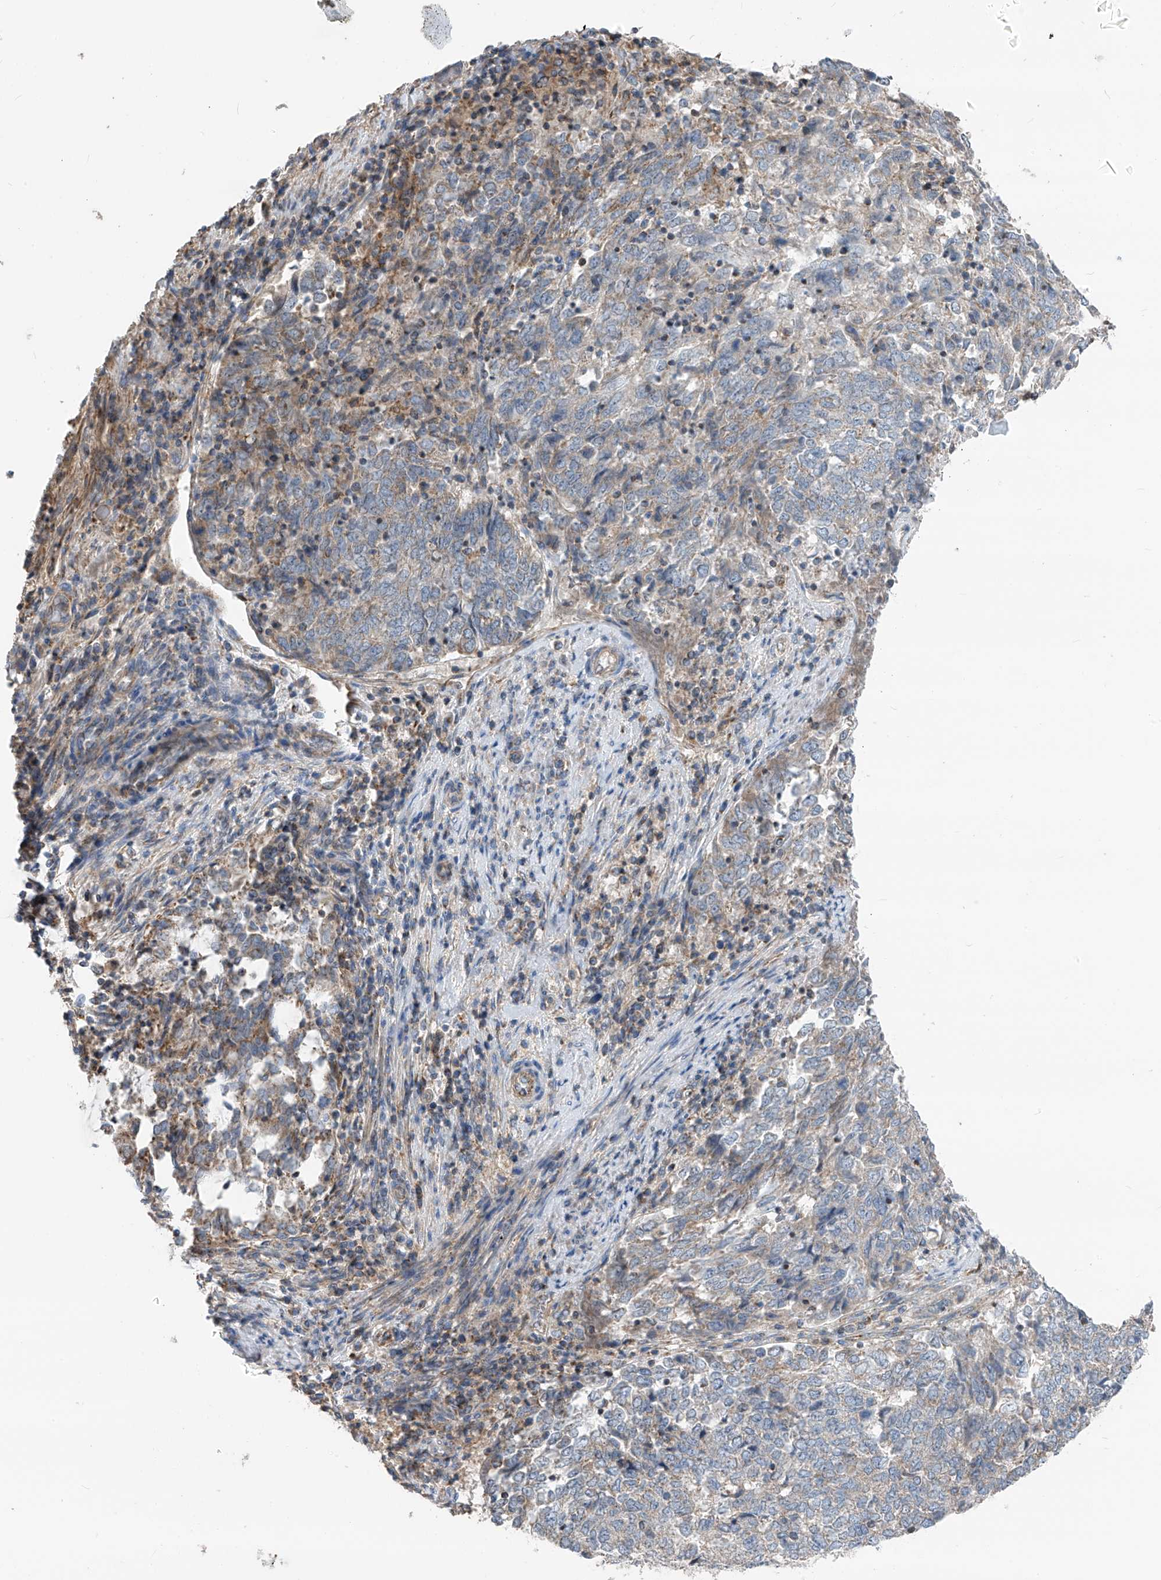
{"staining": {"intensity": "weak", "quantity": "25%-75%", "location": "cytoplasmic/membranous"}, "tissue": "endometrial cancer", "cell_type": "Tumor cells", "image_type": "cancer", "snomed": [{"axis": "morphology", "description": "Adenocarcinoma, NOS"}, {"axis": "topography", "description": "Endometrium"}], "caption": "Endometrial adenocarcinoma stained with a brown dye displays weak cytoplasmic/membranous positive expression in about 25%-75% of tumor cells.", "gene": "SYN3", "patient": {"sex": "female", "age": 80}}